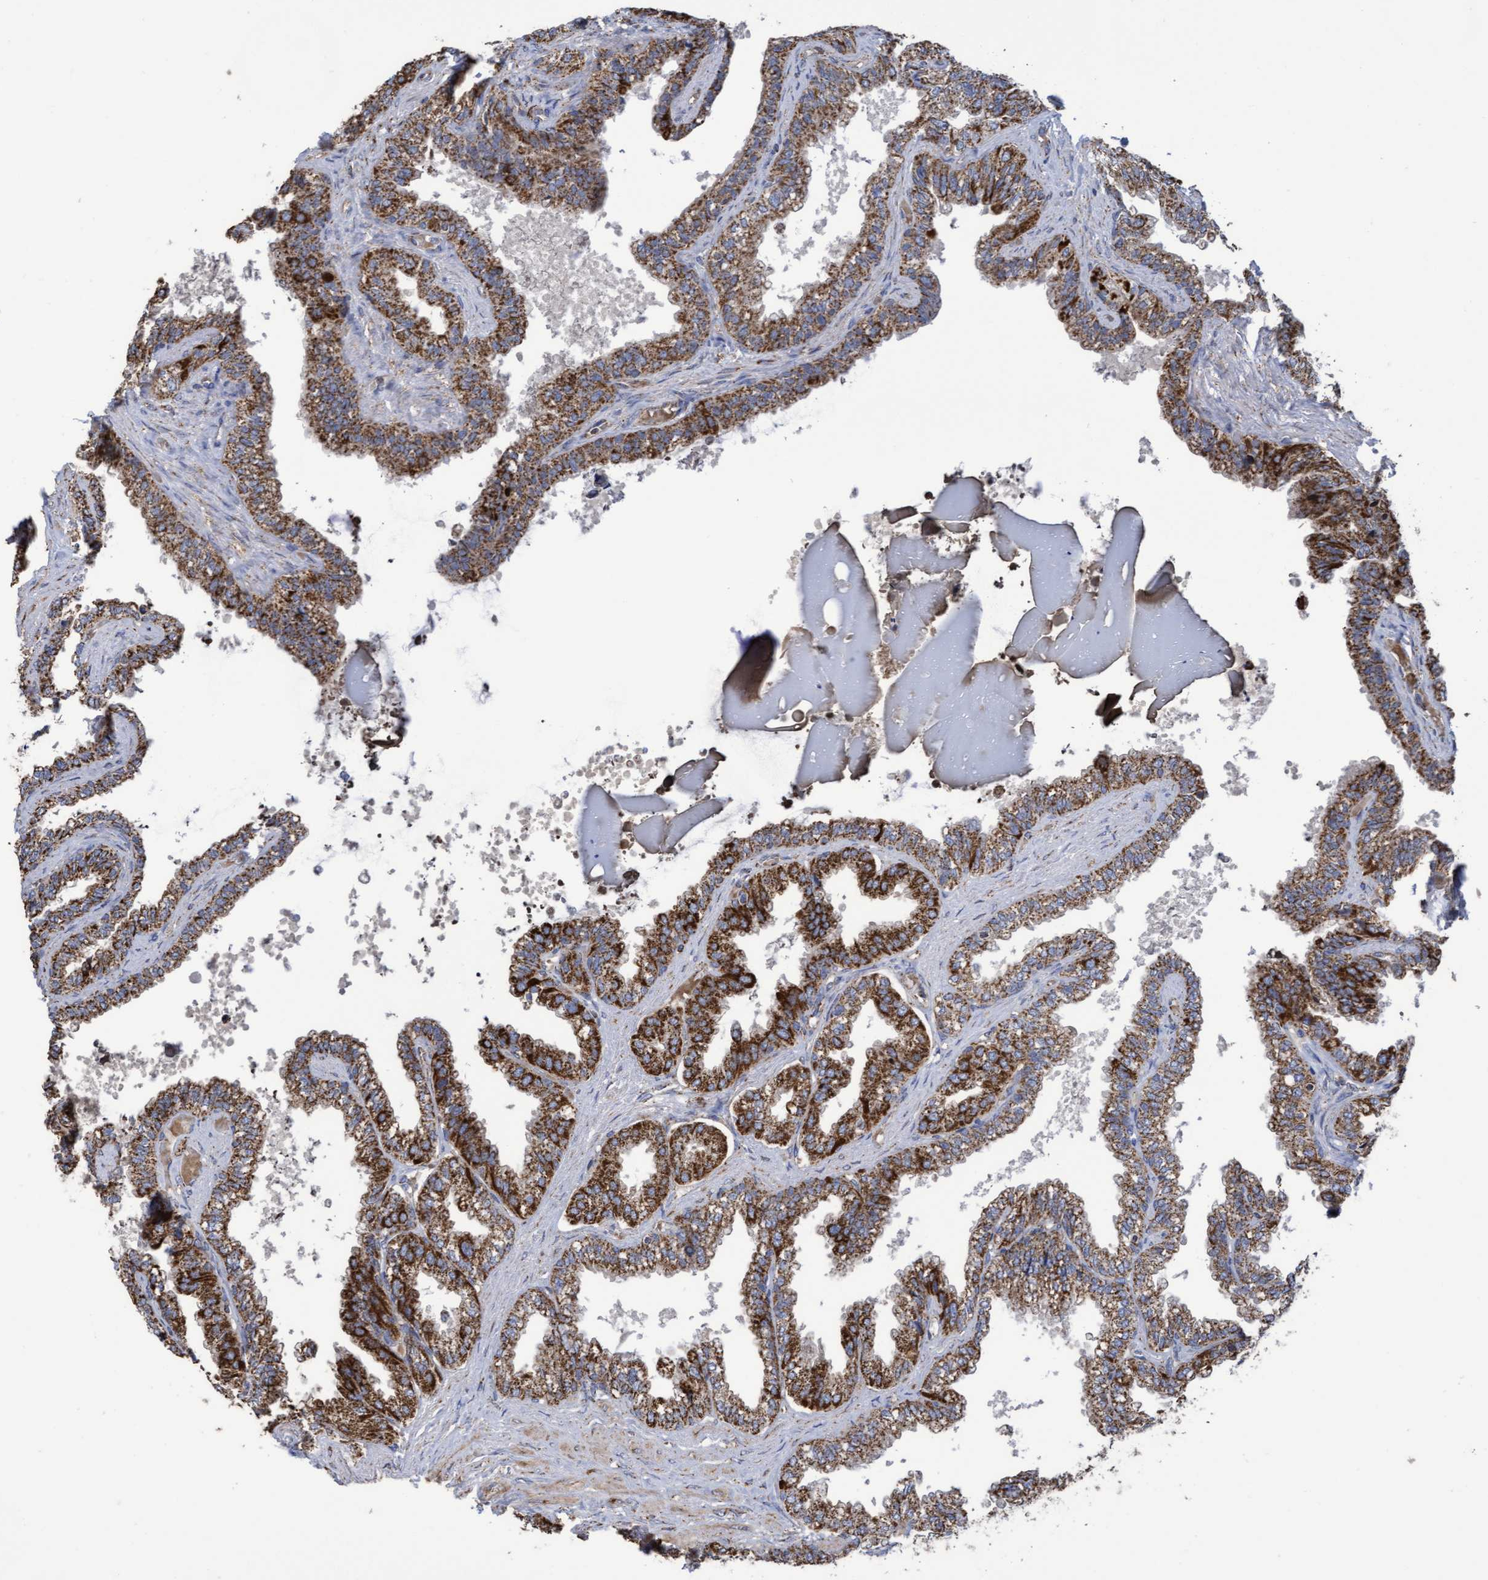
{"staining": {"intensity": "strong", "quantity": ">75%", "location": "cytoplasmic/membranous"}, "tissue": "seminal vesicle", "cell_type": "Glandular cells", "image_type": "normal", "snomed": [{"axis": "morphology", "description": "Normal tissue, NOS"}, {"axis": "topography", "description": "Seminal veicle"}], "caption": "Seminal vesicle stained for a protein (brown) shows strong cytoplasmic/membranous positive positivity in approximately >75% of glandular cells.", "gene": "COBL", "patient": {"sex": "male", "age": 46}}